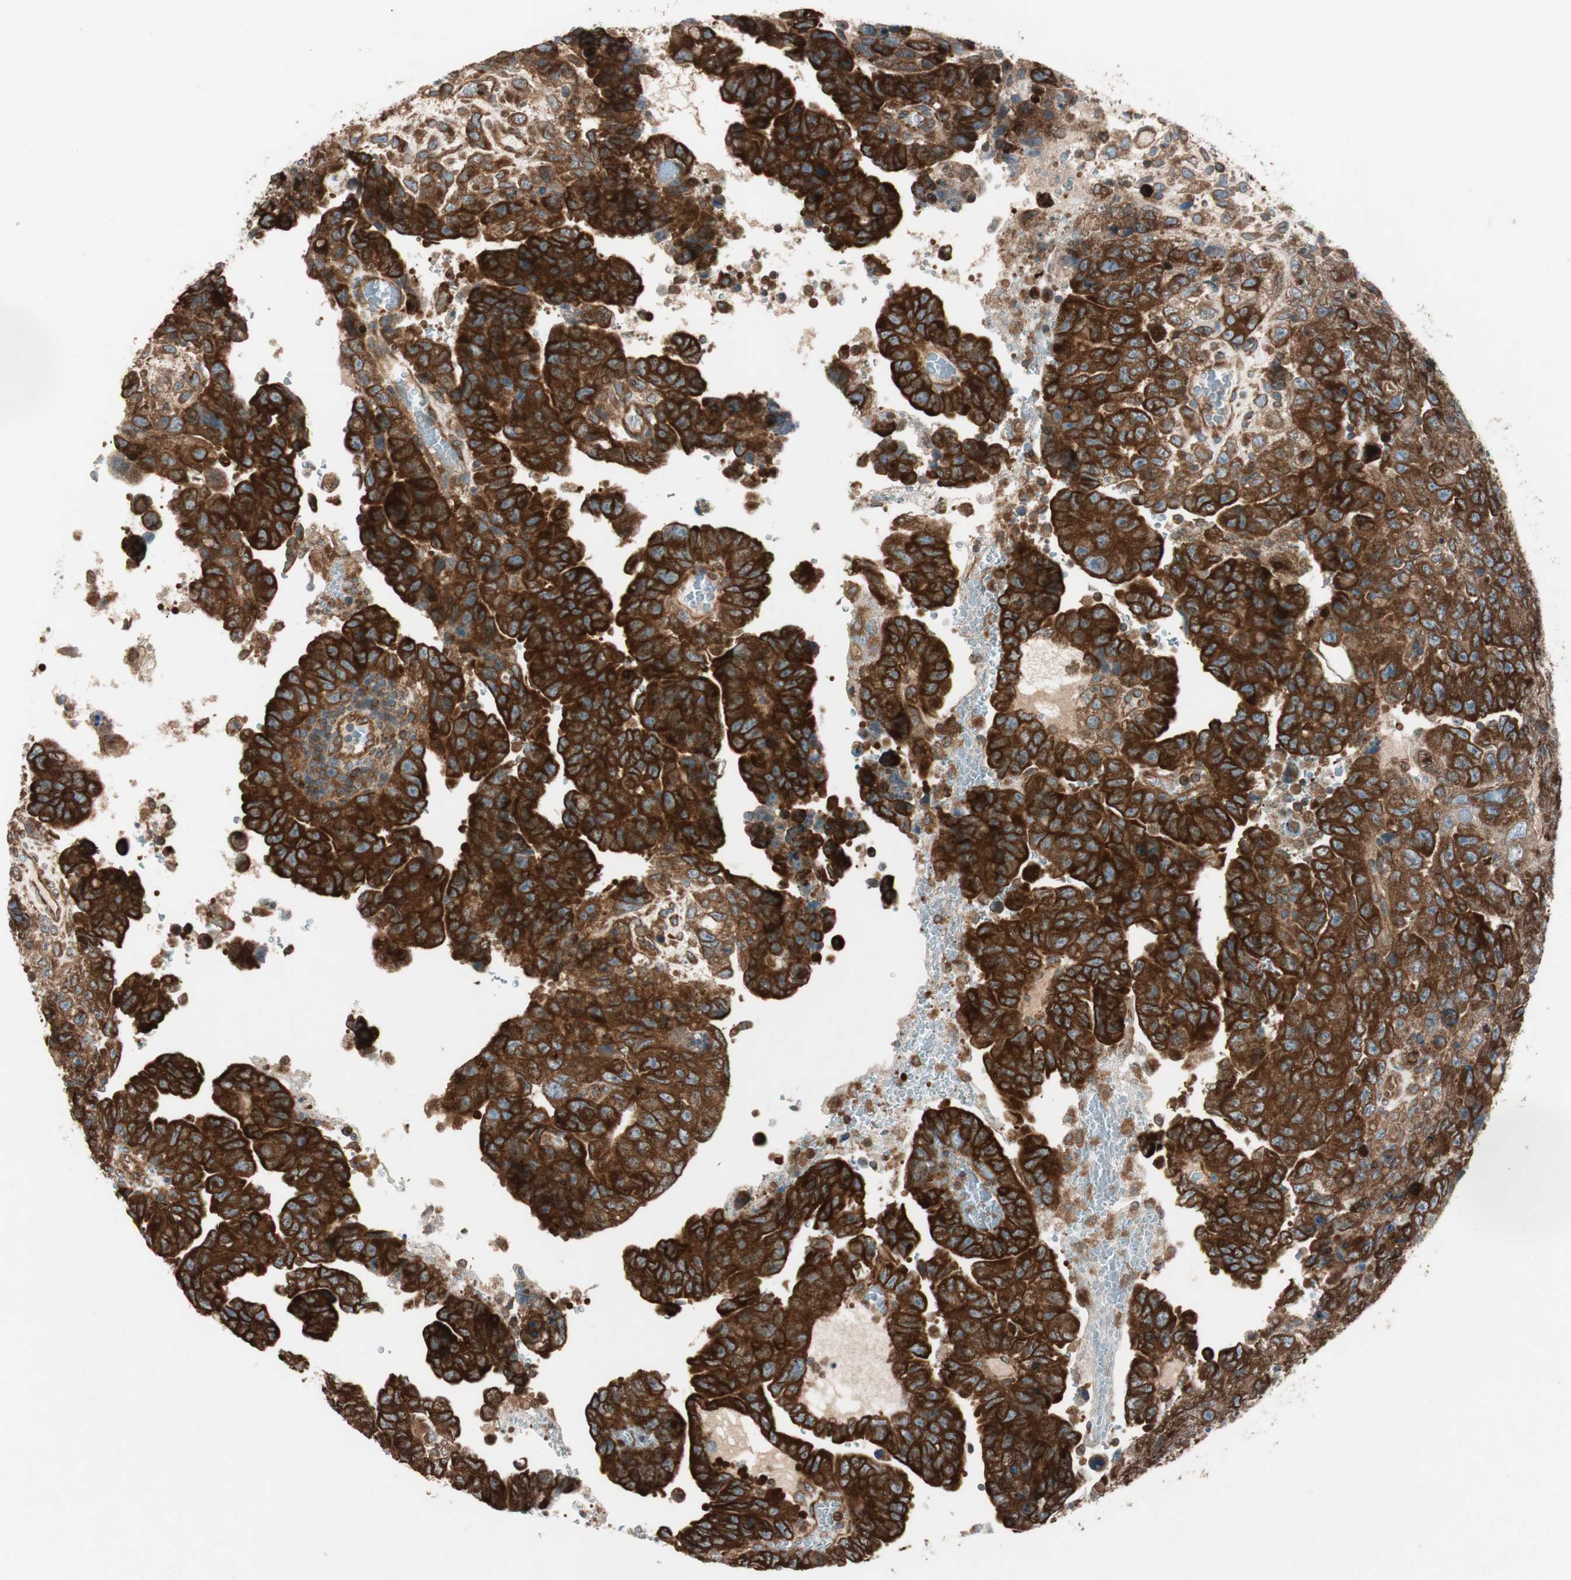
{"staining": {"intensity": "strong", "quantity": ">75%", "location": "cytoplasmic/membranous"}, "tissue": "testis cancer", "cell_type": "Tumor cells", "image_type": "cancer", "snomed": [{"axis": "morphology", "description": "Carcinoma, Embryonal, NOS"}, {"axis": "topography", "description": "Testis"}], "caption": "Protein positivity by immunohistochemistry reveals strong cytoplasmic/membranous staining in approximately >75% of tumor cells in testis cancer.", "gene": "RAB5A", "patient": {"sex": "male", "age": 28}}